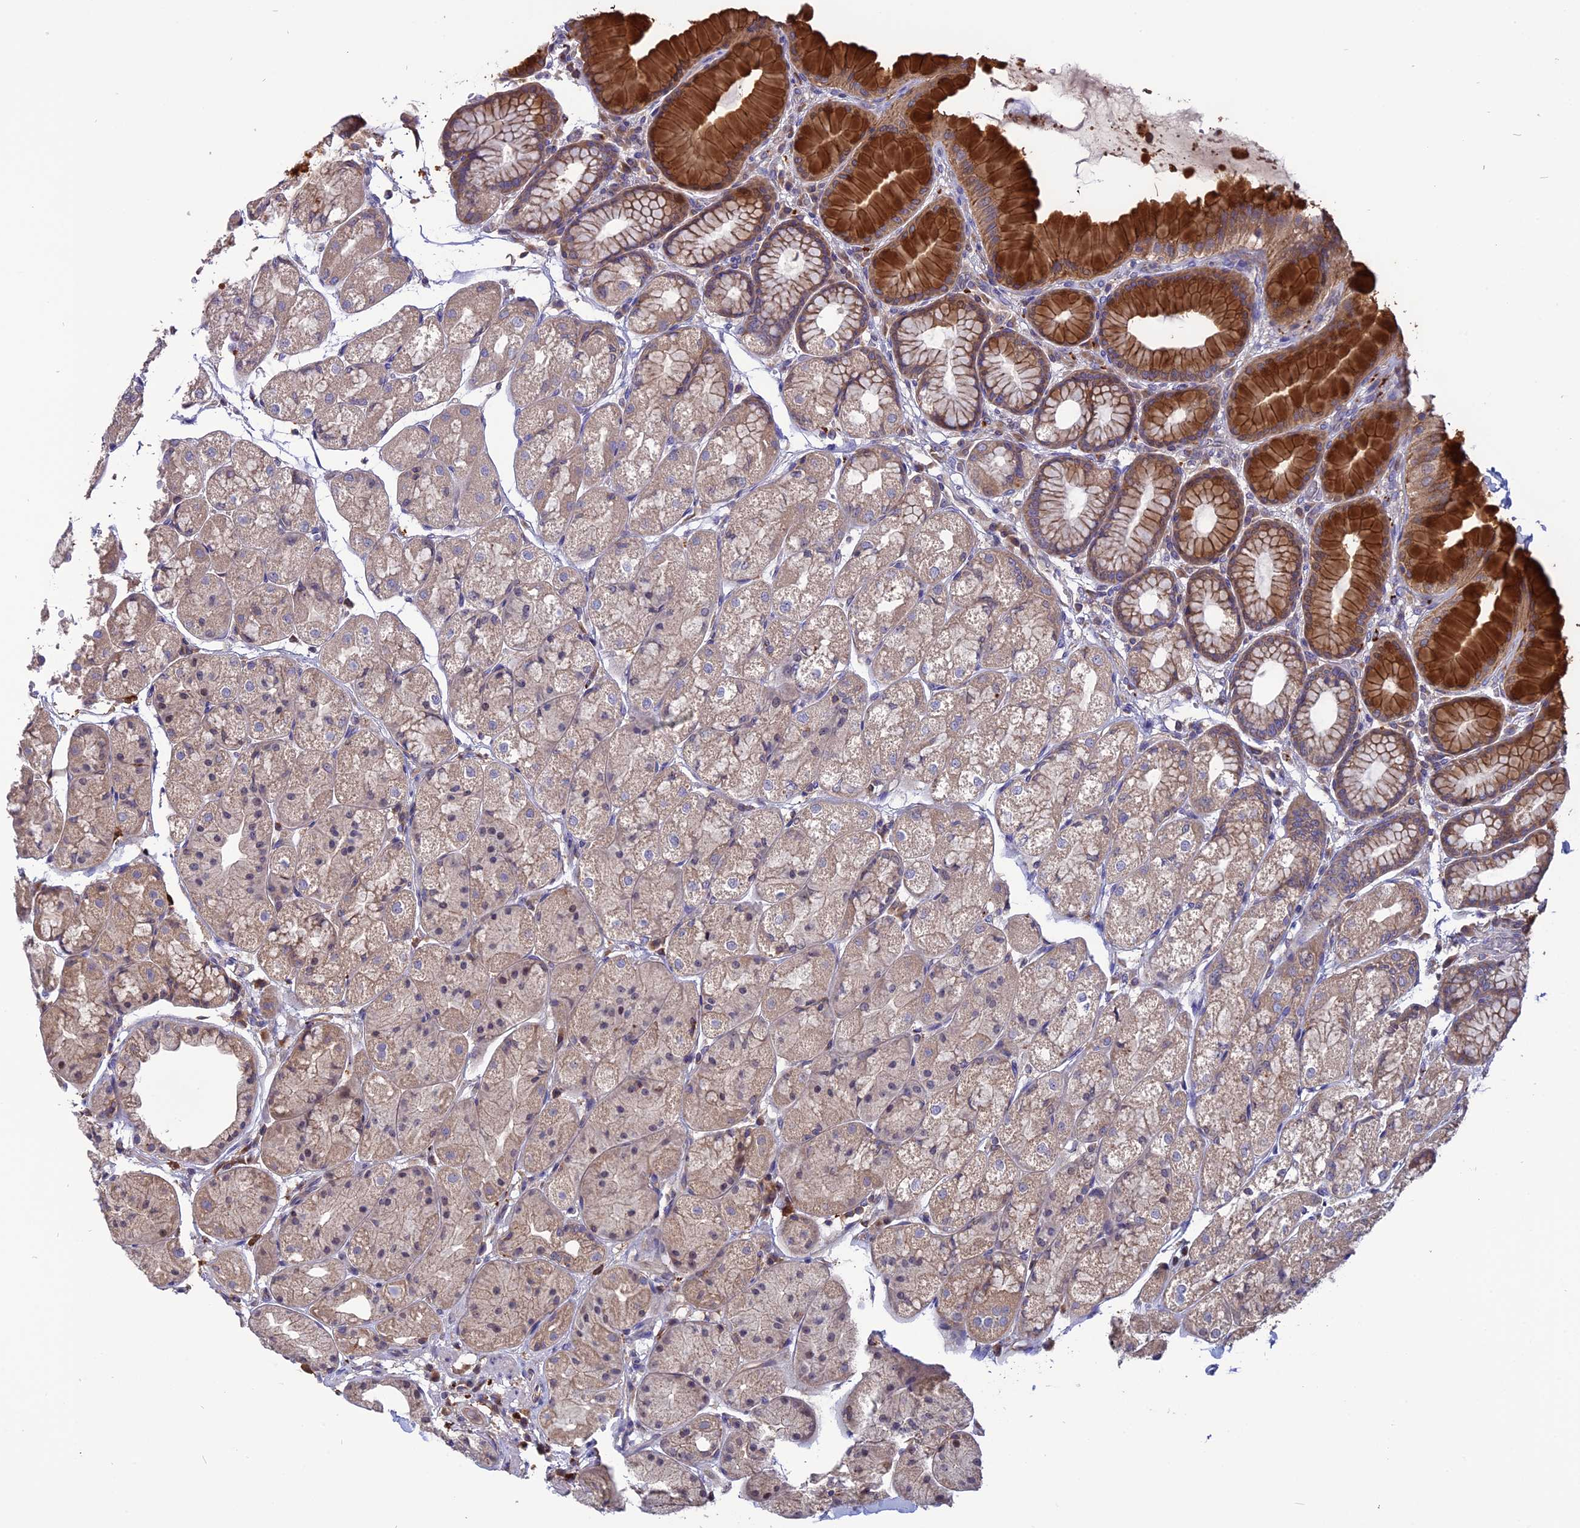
{"staining": {"intensity": "strong", "quantity": "<25%", "location": "cytoplasmic/membranous"}, "tissue": "stomach", "cell_type": "Glandular cells", "image_type": "normal", "snomed": [{"axis": "morphology", "description": "Normal tissue, NOS"}, {"axis": "topography", "description": "Stomach"}], "caption": "A medium amount of strong cytoplasmic/membranous expression is appreciated in about <25% of glandular cells in unremarkable stomach.", "gene": "CARMIL2", "patient": {"sex": "male", "age": 57}}